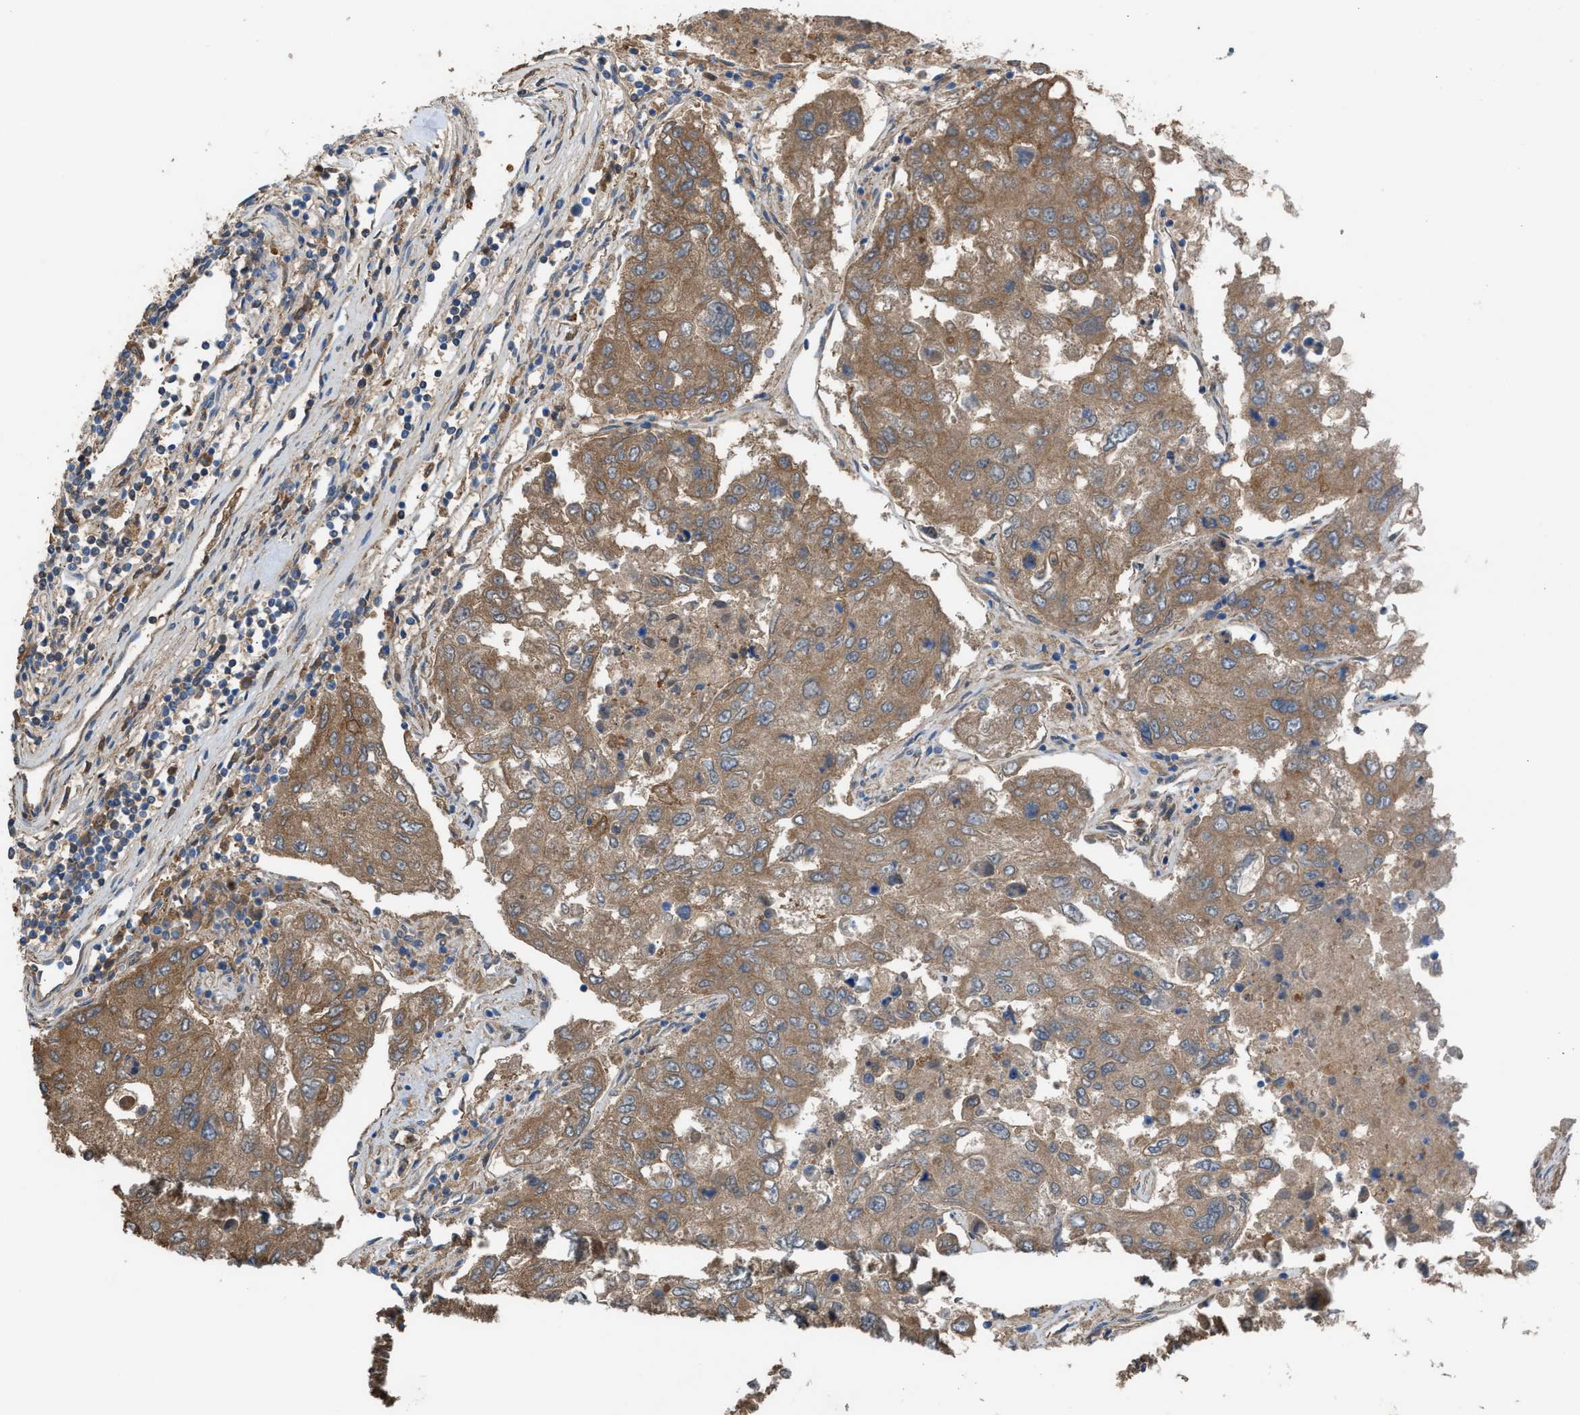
{"staining": {"intensity": "moderate", "quantity": ">75%", "location": "cytoplasmic/membranous"}, "tissue": "urothelial cancer", "cell_type": "Tumor cells", "image_type": "cancer", "snomed": [{"axis": "morphology", "description": "Urothelial carcinoma, High grade"}, {"axis": "topography", "description": "Lymph node"}, {"axis": "topography", "description": "Urinary bladder"}], "caption": "A photomicrograph of high-grade urothelial carcinoma stained for a protein displays moderate cytoplasmic/membranous brown staining in tumor cells.", "gene": "NQO2", "patient": {"sex": "male", "age": 51}}